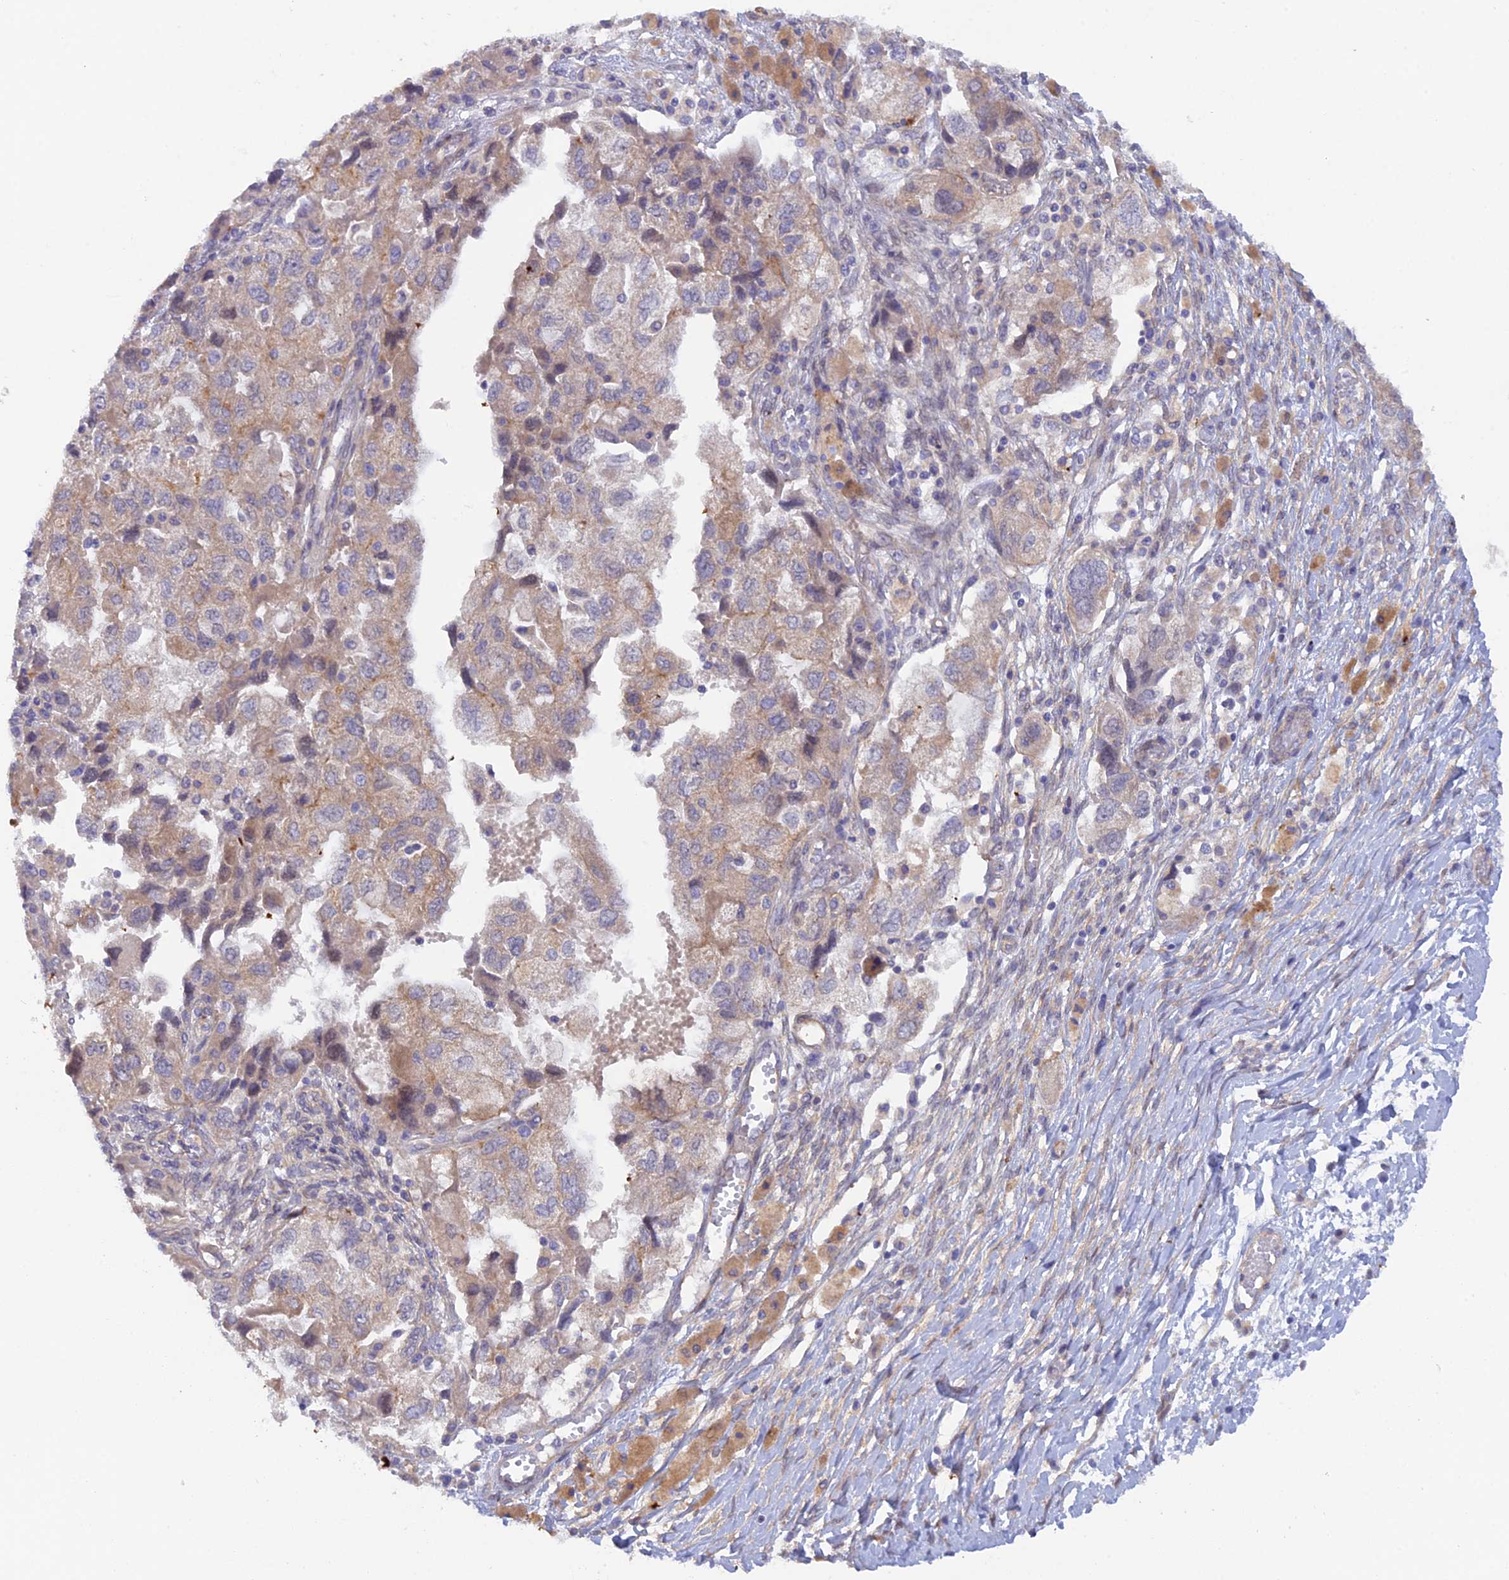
{"staining": {"intensity": "moderate", "quantity": "25%-75%", "location": "cytoplasmic/membranous"}, "tissue": "ovarian cancer", "cell_type": "Tumor cells", "image_type": "cancer", "snomed": [{"axis": "morphology", "description": "Carcinoma, NOS"}, {"axis": "morphology", "description": "Cystadenocarcinoma, serous, NOS"}, {"axis": "topography", "description": "Ovary"}], "caption": "This photomicrograph shows IHC staining of ovarian cancer, with medium moderate cytoplasmic/membranous expression in about 25%-75% of tumor cells.", "gene": "FZR1", "patient": {"sex": "female", "age": 69}}